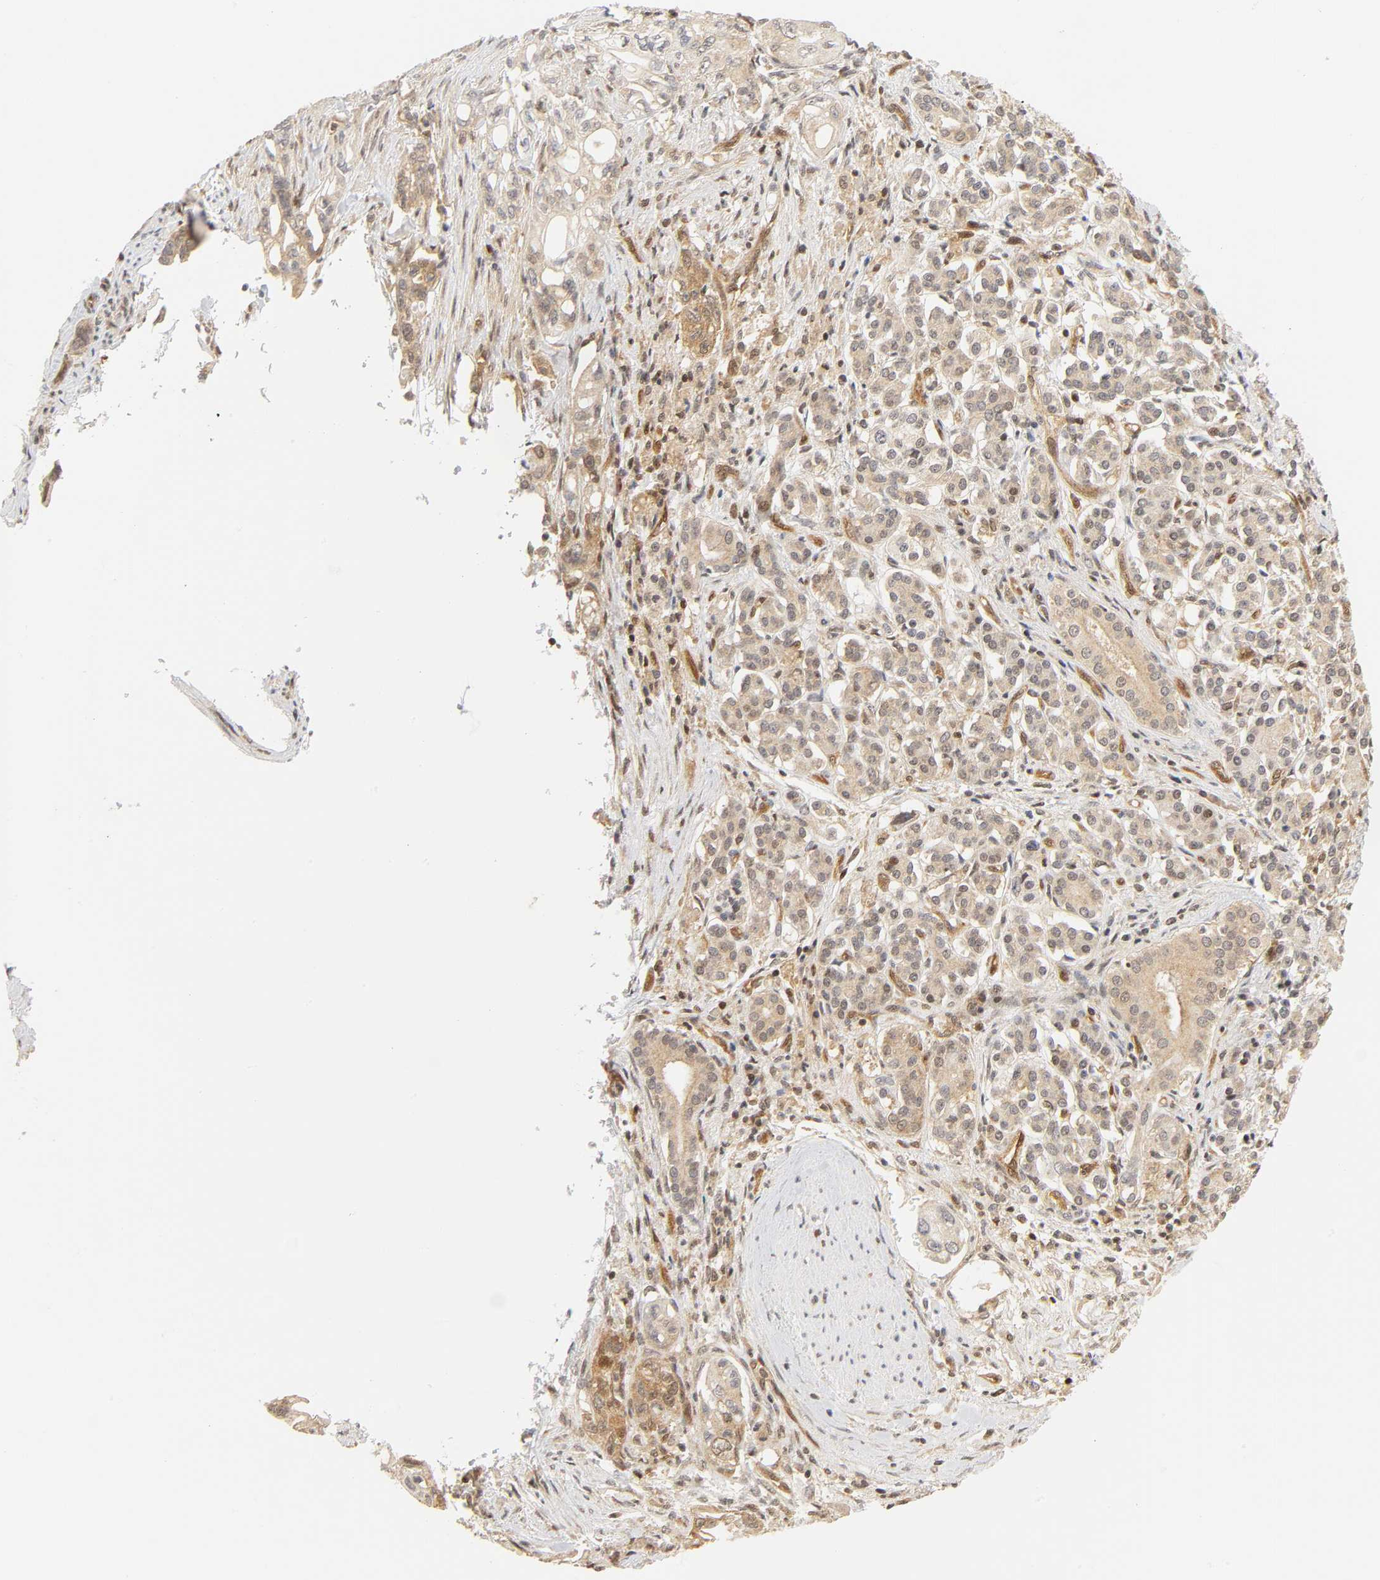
{"staining": {"intensity": "weak", "quantity": ">75%", "location": "cytoplasmic/membranous,nuclear"}, "tissue": "pancreatic cancer", "cell_type": "Tumor cells", "image_type": "cancer", "snomed": [{"axis": "morphology", "description": "Normal tissue, NOS"}, {"axis": "topography", "description": "Pancreas"}], "caption": "Brown immunohistochemical staining in human pancreatic cancer displays weak cytoplasmic/membranous and nuclear staining in approximately >75% of tumor cells.", "gene": "CDC37", "patient": {"sex": "male", "age": 42}}